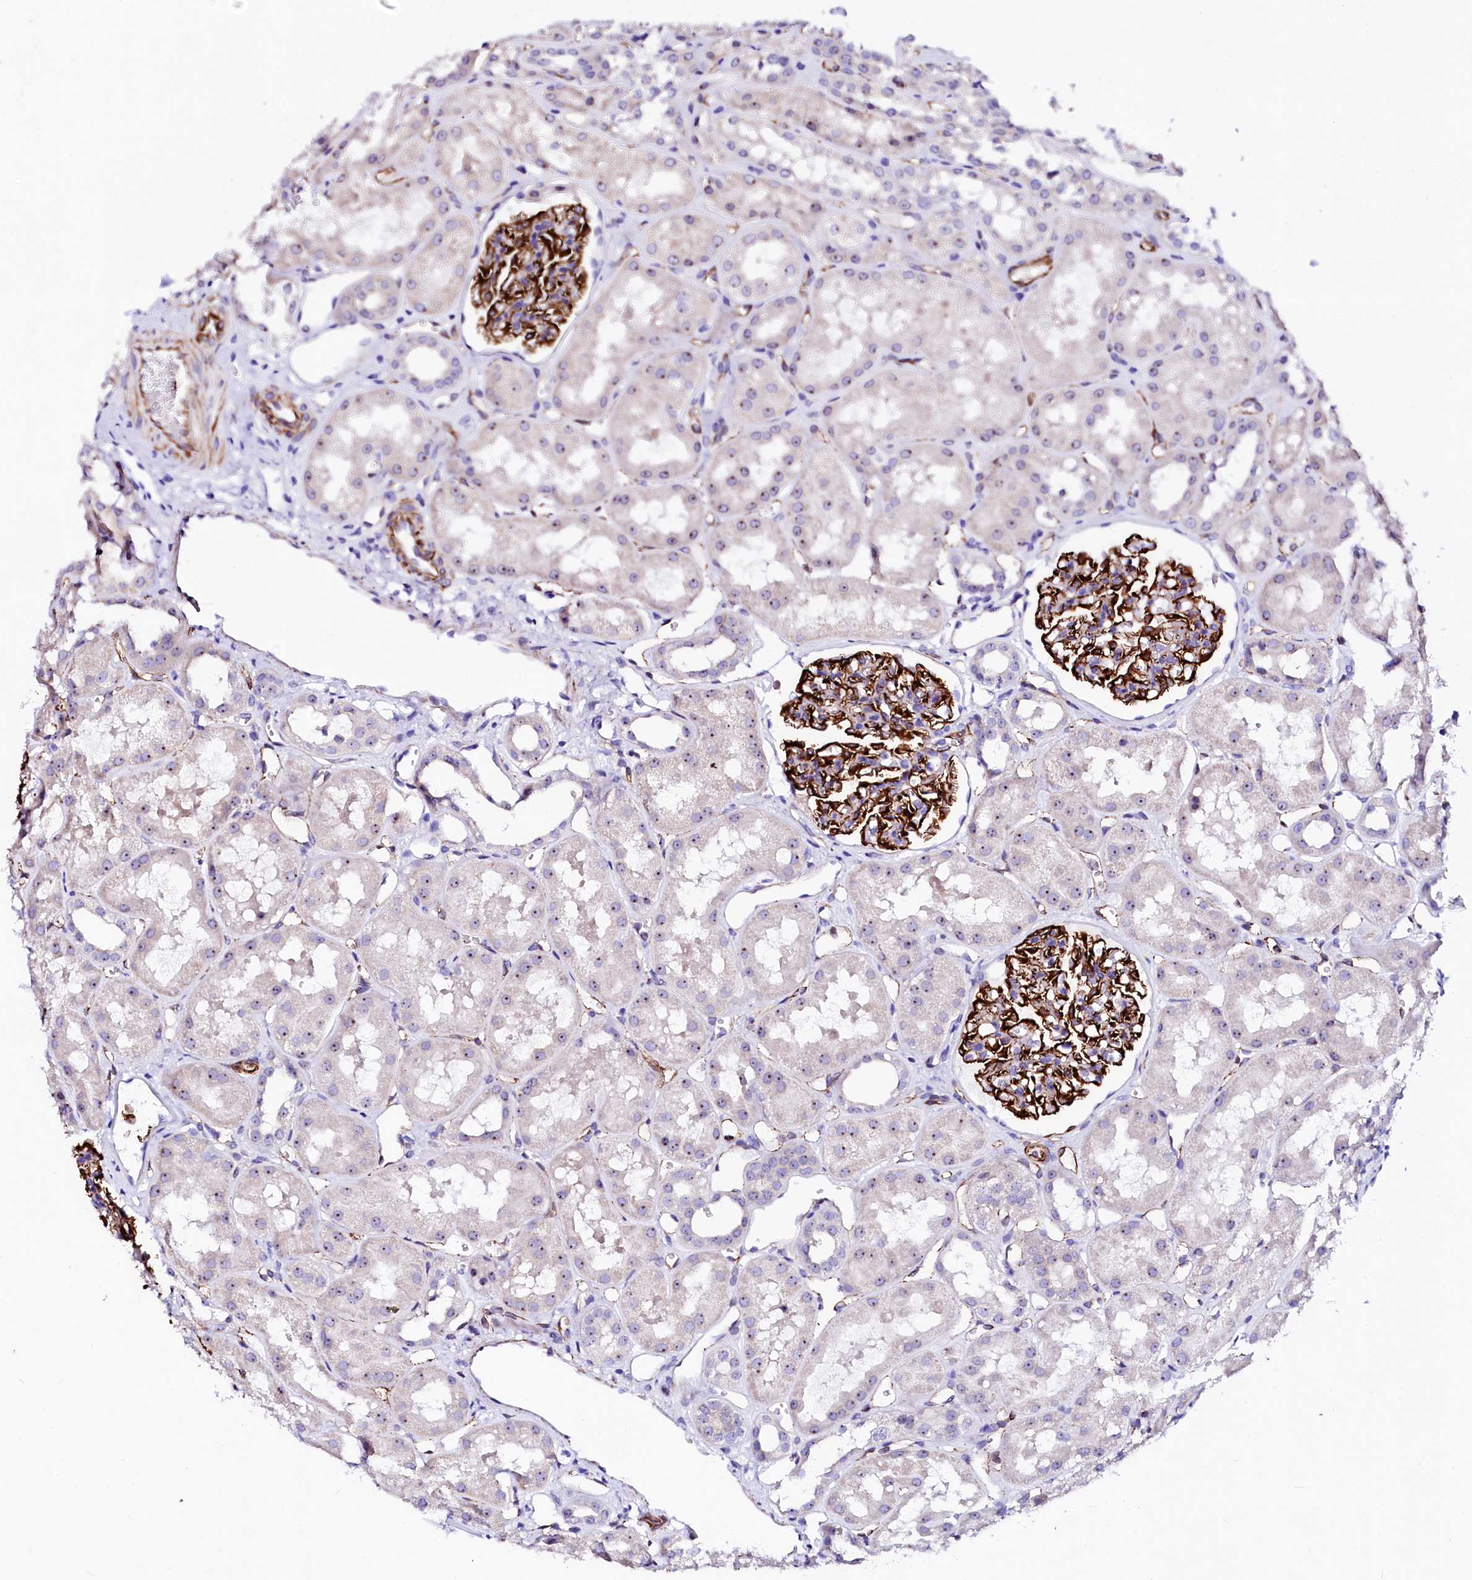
{"staining": {"intensity": "strong", "quantity": ">75%", "location": "cytoplasmic/membranous"}, "tissue": "kidney", "cell_type": "Cells in glomeruli", "image_type": "normal", "snomed": [{"axis": "morphology", "description": "Normal tissue, NOS"}, {"axis": "topography", "description": "Kidney"}], "caption": "Protein staining of benign kidney displays strong cytoplasmic/membranous staining in approximately >75% of cells in glomeruli. The staining was performed using DAB (3,3'-diaminobenzidine) to visualize the protein expression in brown, while the nuclei were stained in blue with hematoxylin (Magnification: 20x).", "gene": "SFR1", "patient": {"sex": "male", "age": 16}}